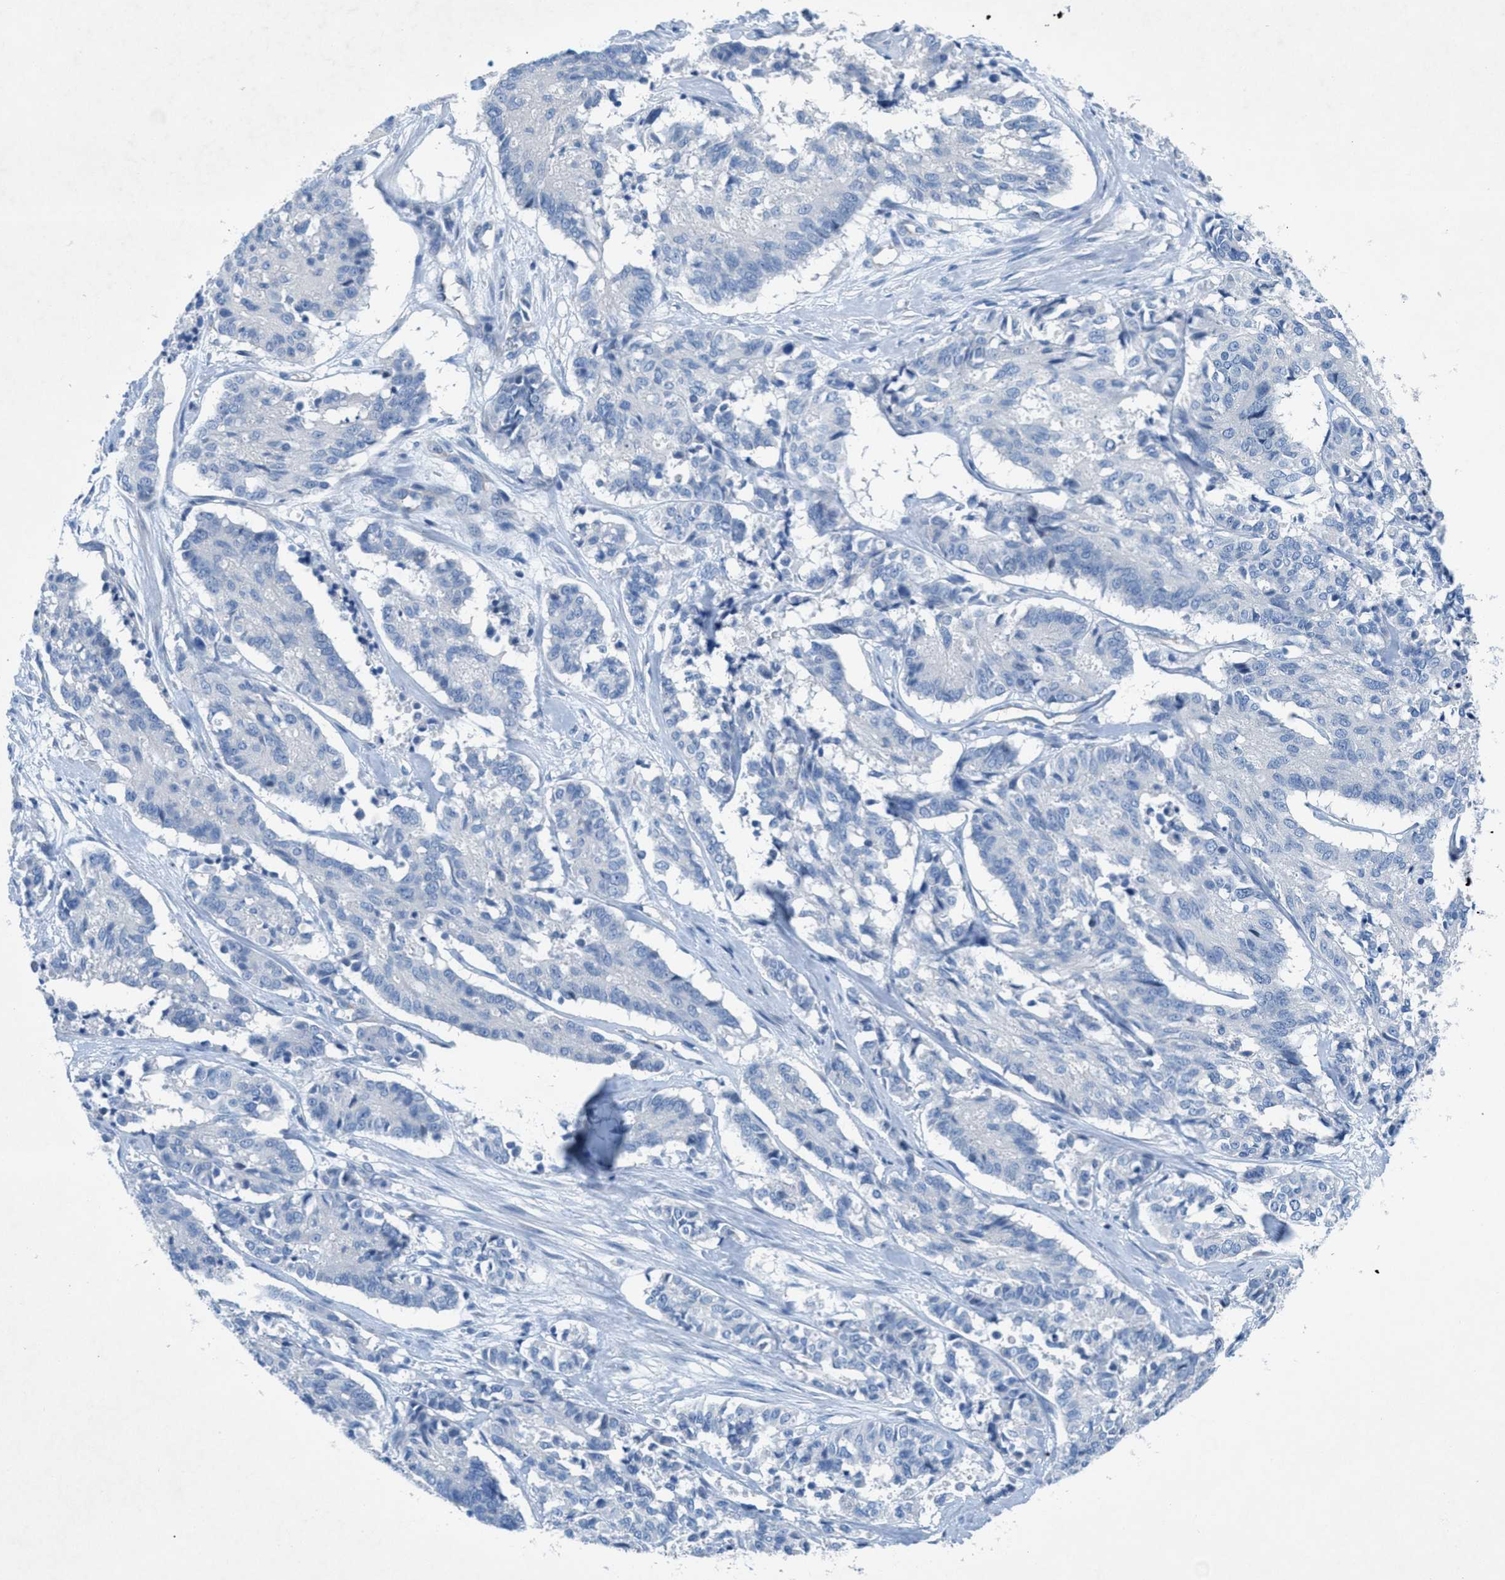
{"staining": {"intensity": "negative", "quantity": "none", "location": "none"}, "tissue": "cervical cancer", "cell_type": "Tumor cells", "image_type": "cancer", "snomed": [{"axis": "morphology", "description": "Squamous cell carcinoma, NOS"}, {"axis": "topography", "description": "Cervix"}], "caption": "The immunohistochemistry (IHC) photomicrograph has no significant expression in tumor cells of cervical cancer tissue. (DAB (3,3'-diaminobenzidine) IHC, high magnification).", "gene": "GALNT17", "patient": {"sex": "female", "age": 35}}